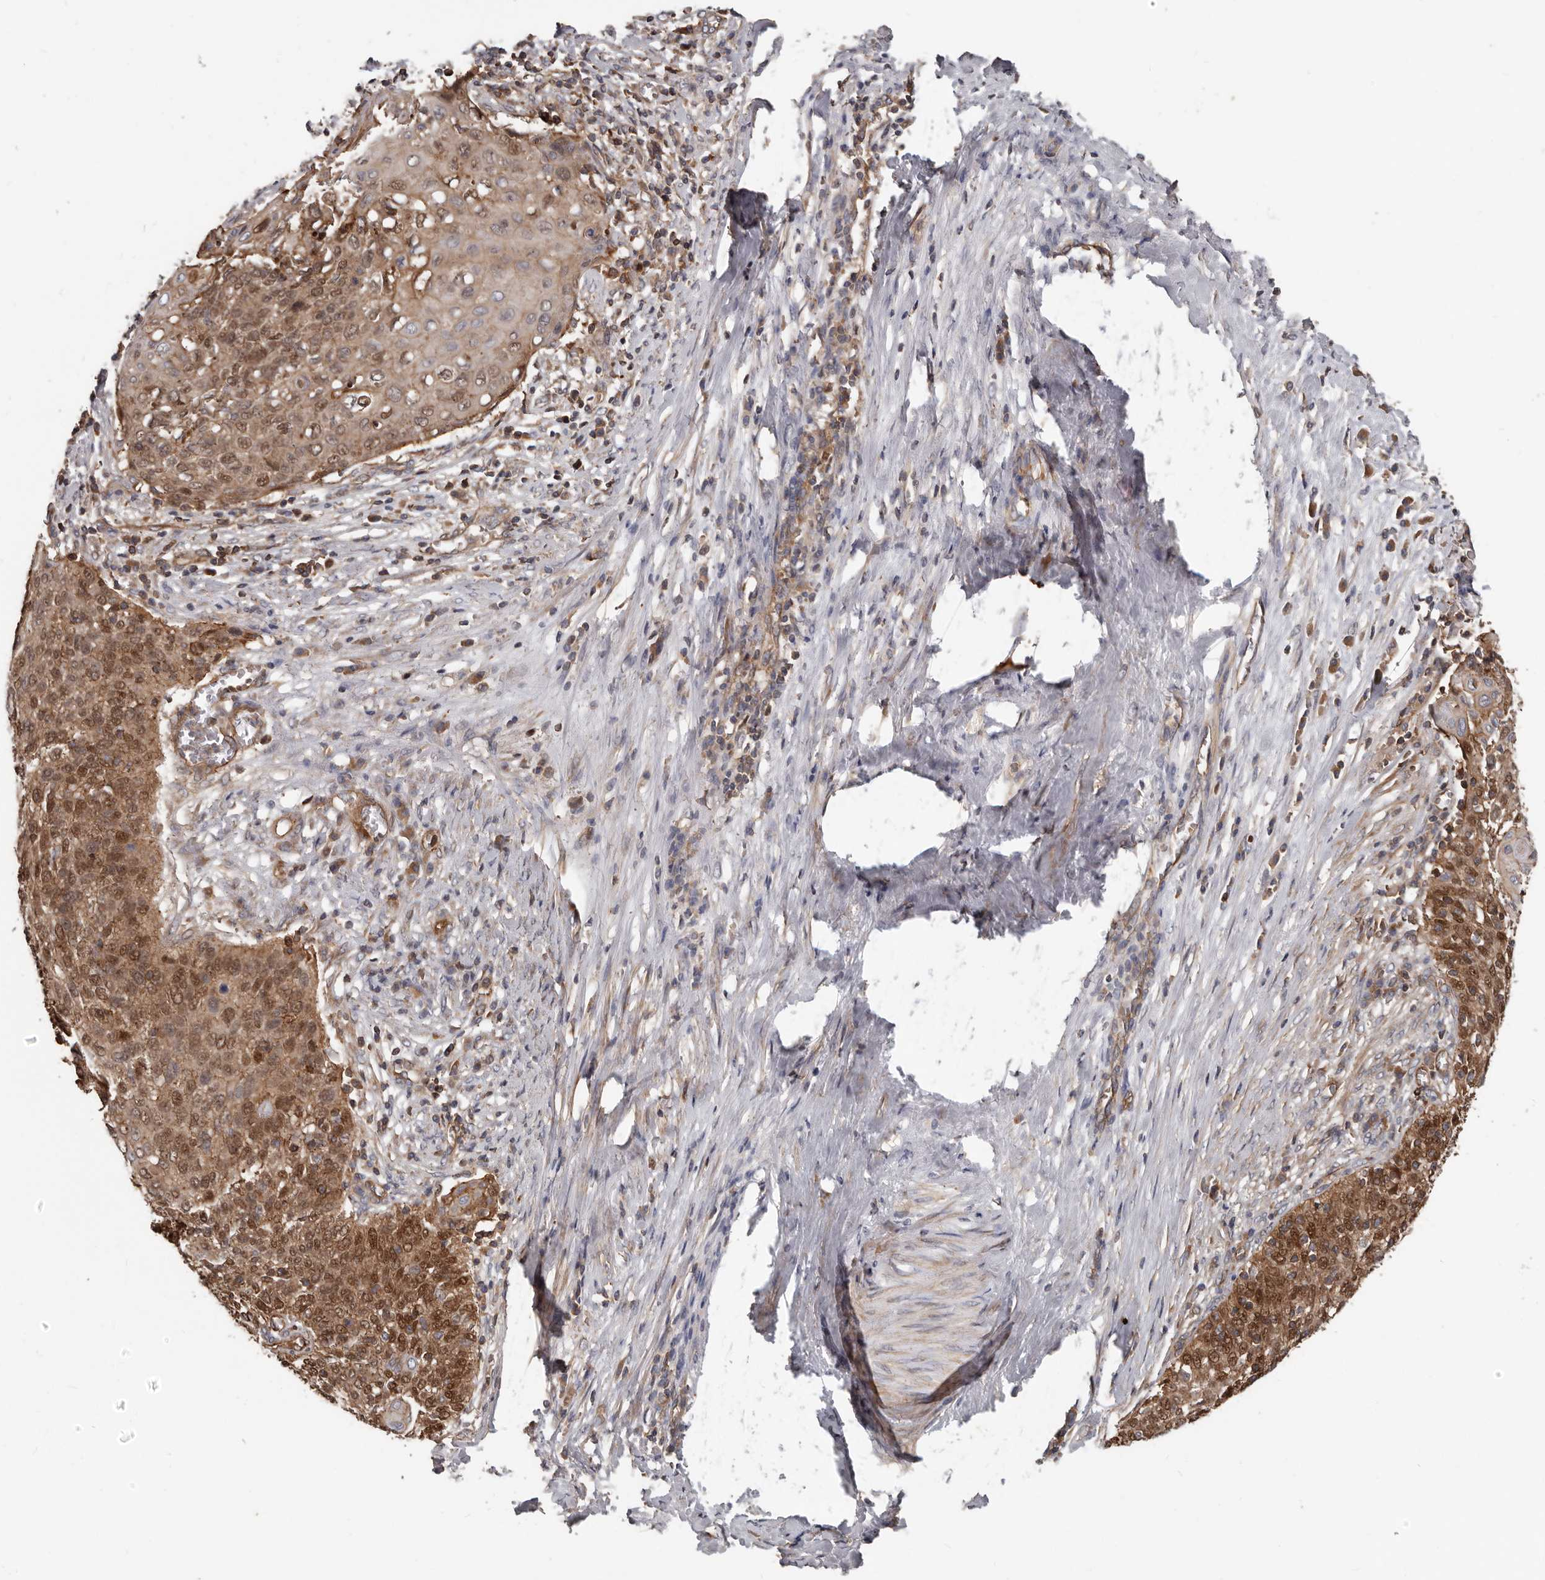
{"staining": {"intensity": "moderate", "quantity": ">75%", "location": "cytoplasmic/membranous,nuclear"}, "tissue": "cervical cancer", "cell_type": "Tumor cells", "image_type": "cancer", "snomed": [{"axis": "morphology", "description": "Squamous cell carcinoma, NOS"}, {"axis": "topography", "description": "Cervix"}], "caption": "Immunohistochemistry image of neoplastic tissue: human cervical cancer stained using immunohistochemistry reveals medium levels of moderate protein expression localized specifically in the cytoplasmic/membranous and nuclear of tumor cells, appearing as a cytoplasmic/membranous and nuclear brown color.", "gene": "PNRC2", "patient": {"sex": "female", "age": 39}}